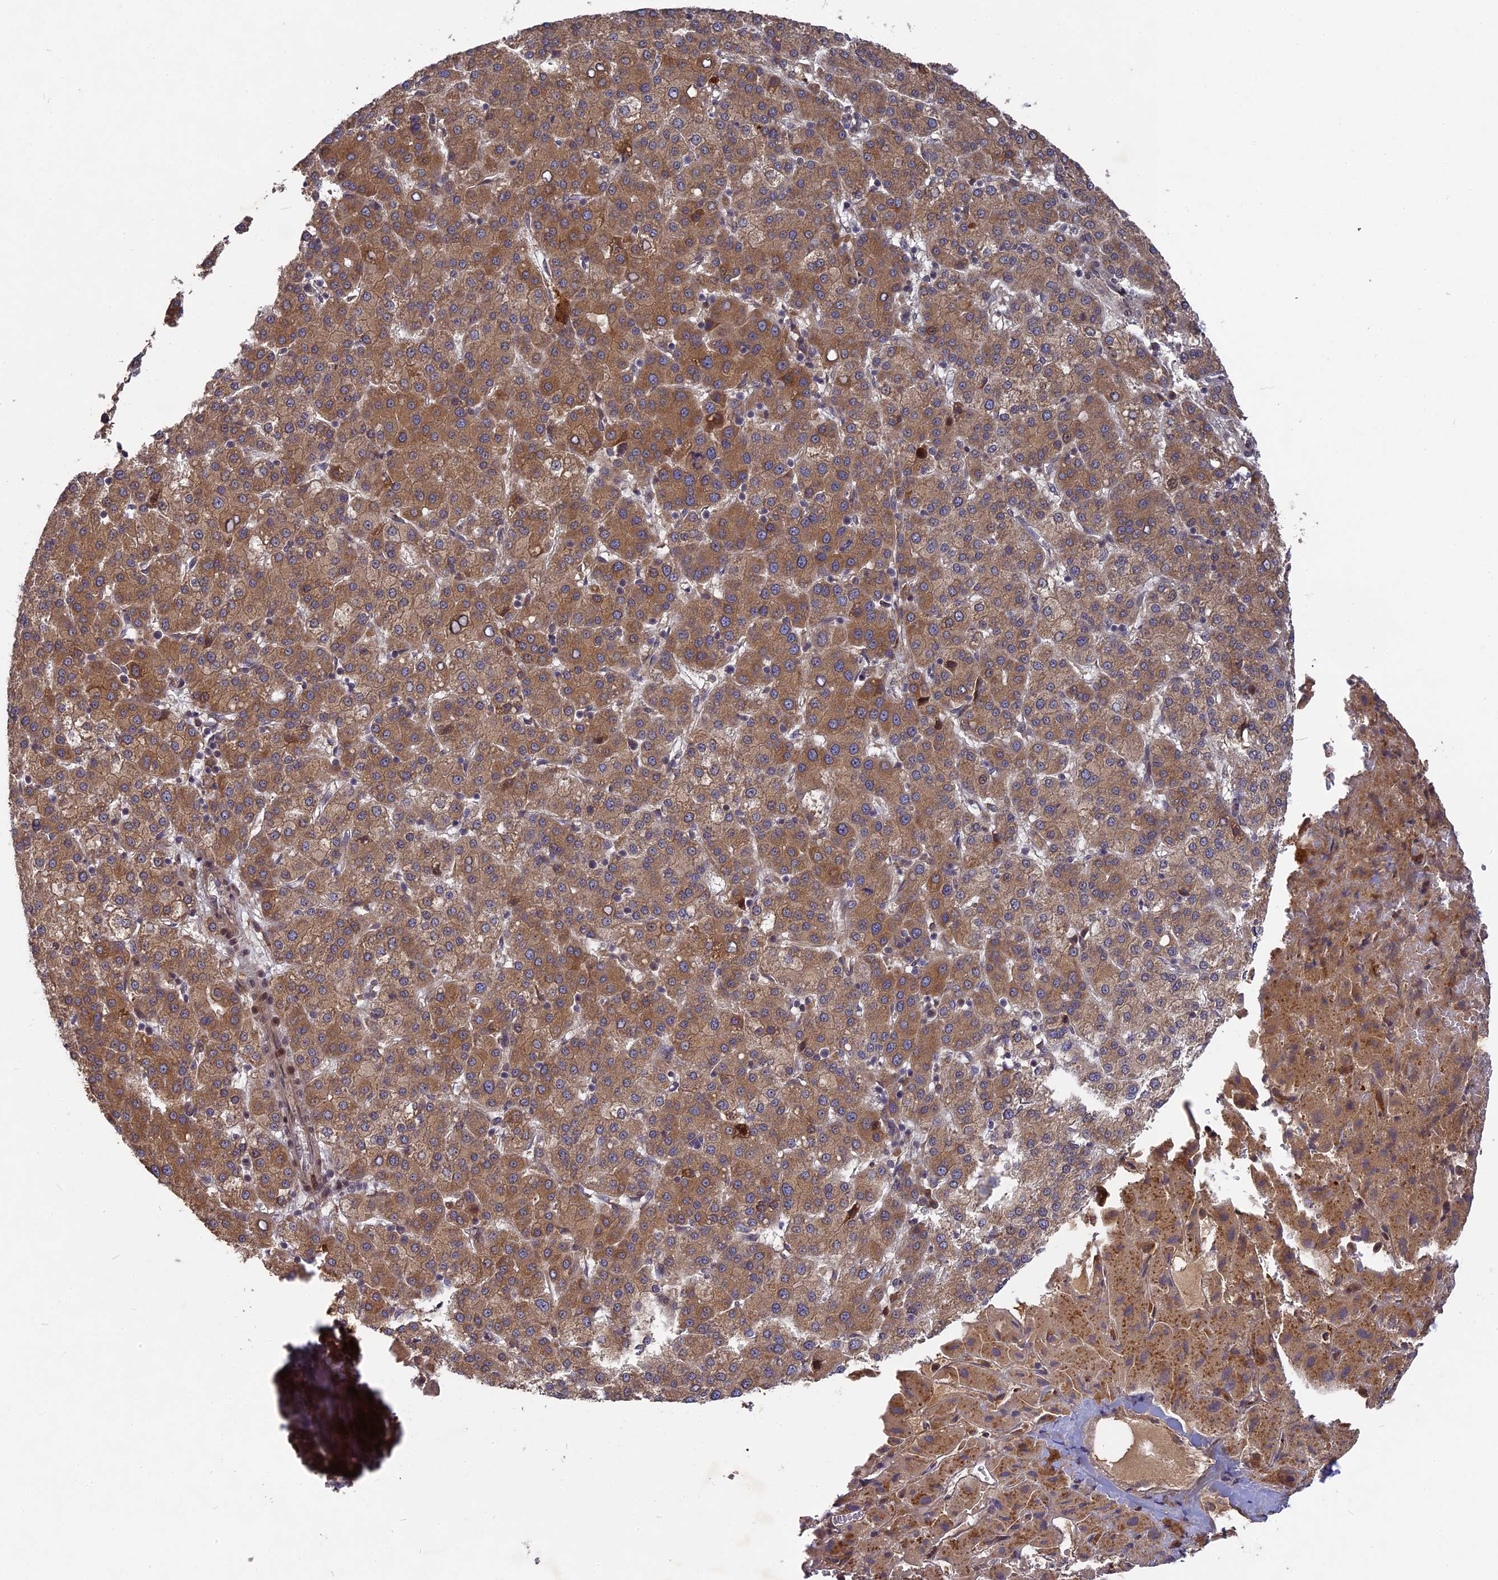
{"staining": {"intensity": "moderate", "quantity": ">75%", "location": "cytoplasmic/membranous"}, "tissue": "liver cancer", "cell_type": "Tumor cells", "image_type": "cancer", "snomed": [{"axis": "morphology", "description": "Carcinoma, Hepatocellular, NOS"}, {"axis": "topography", "description": "Liver"}], "caption": "Immunohistochemical staining of human liver cancer (hepatocellular carcinoma) displays medium levels of moderate cytoplasmic/membranous protein staining in about >75% of tumor cells.", "gene": "TMUB2", "patient": {"sex": "female", "age": 58}}